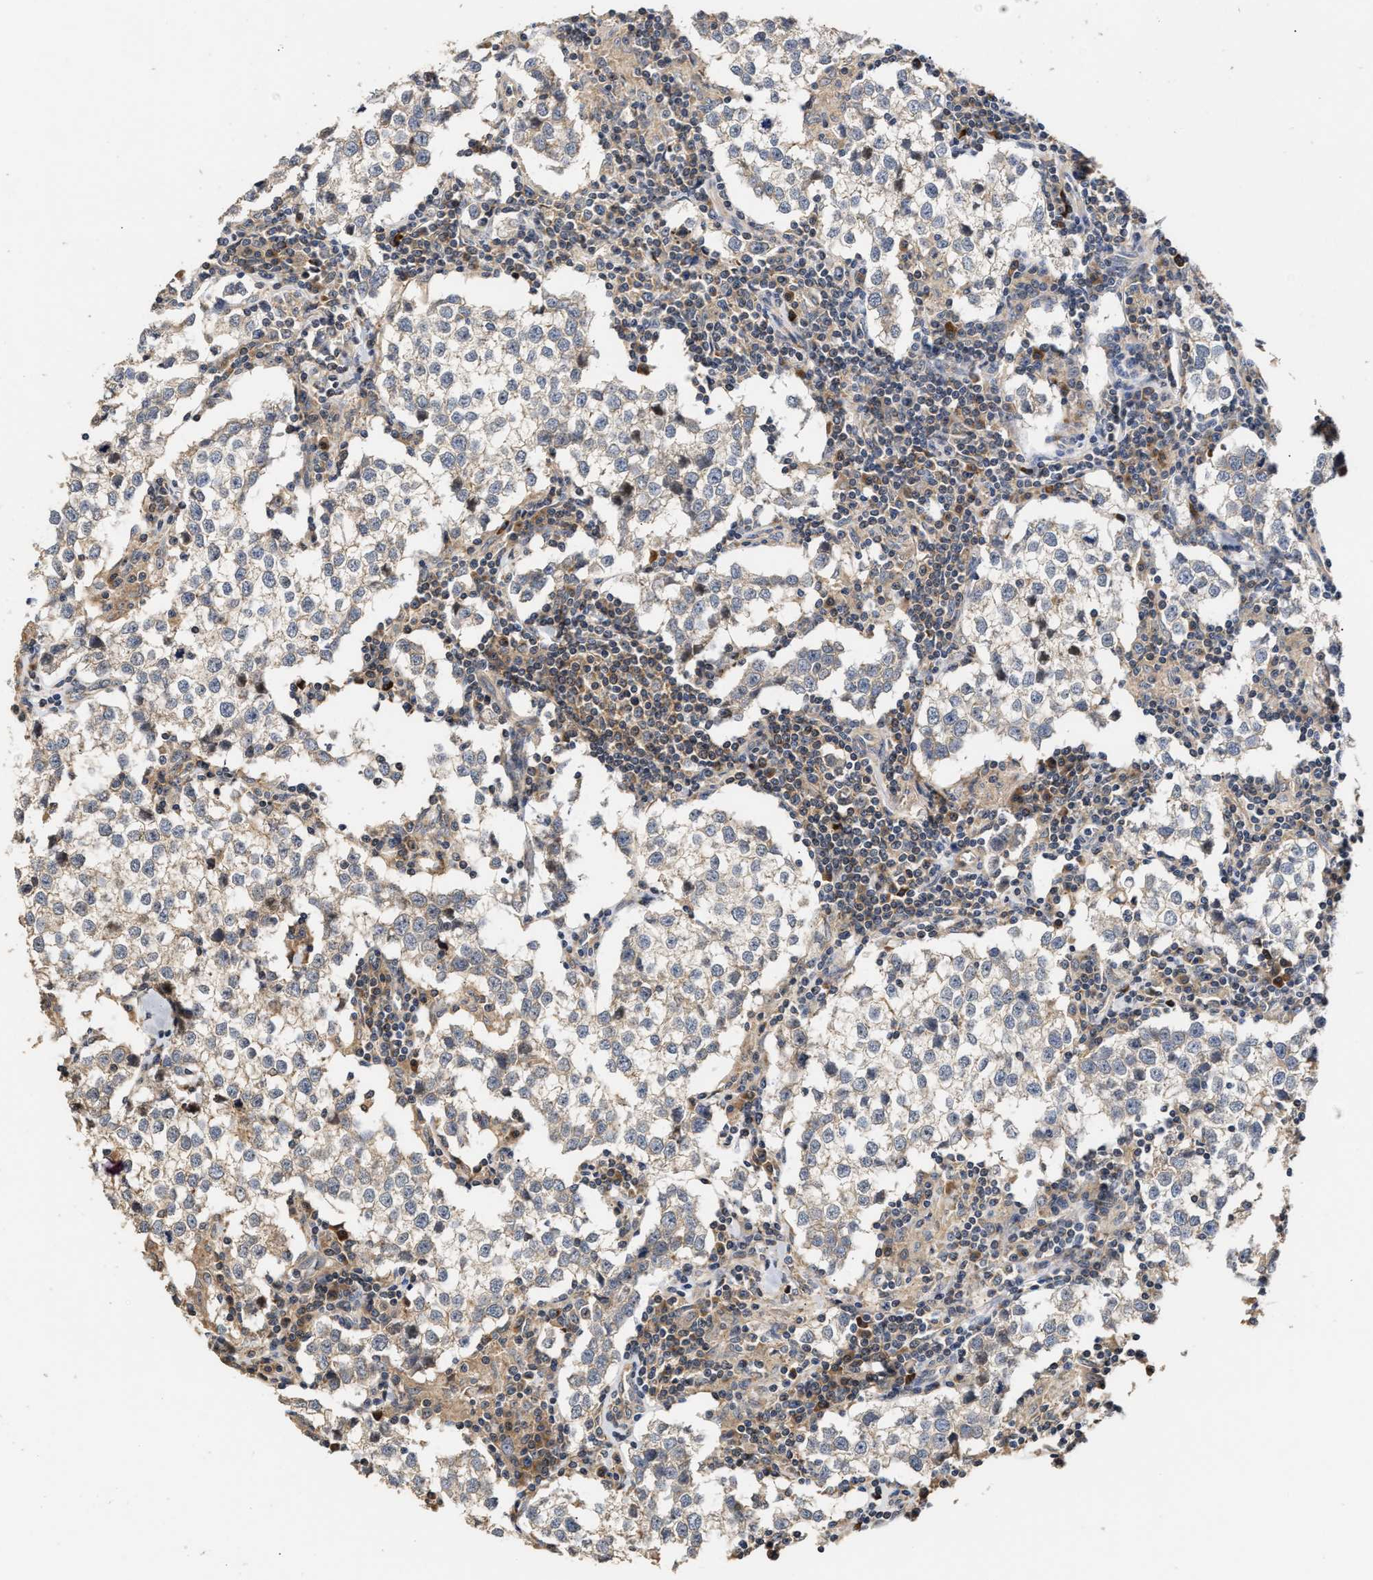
{"staining": {"intensity": "weak", "quantity": "<25%", "location": "cytoplasmic/membranous"}, "tissue": "testis cancer", "cell_type": "Tumor cells", "image_type": "cancer", "snomed": [{"axis": "morphology", "description": "Seminoma, NOS"}, {"axis": "morphology", "description": "Carcinoma, Embryonal, NOS"}, {"axis": "topography", "description": "Testis"}], "caption": "Histopathology image shows no protein staining in tumor cells of testis cancer (embryonal carcinoma) tissue.", "gene": "CLIP2", "patient": {"sex": "male", "age": 36}}